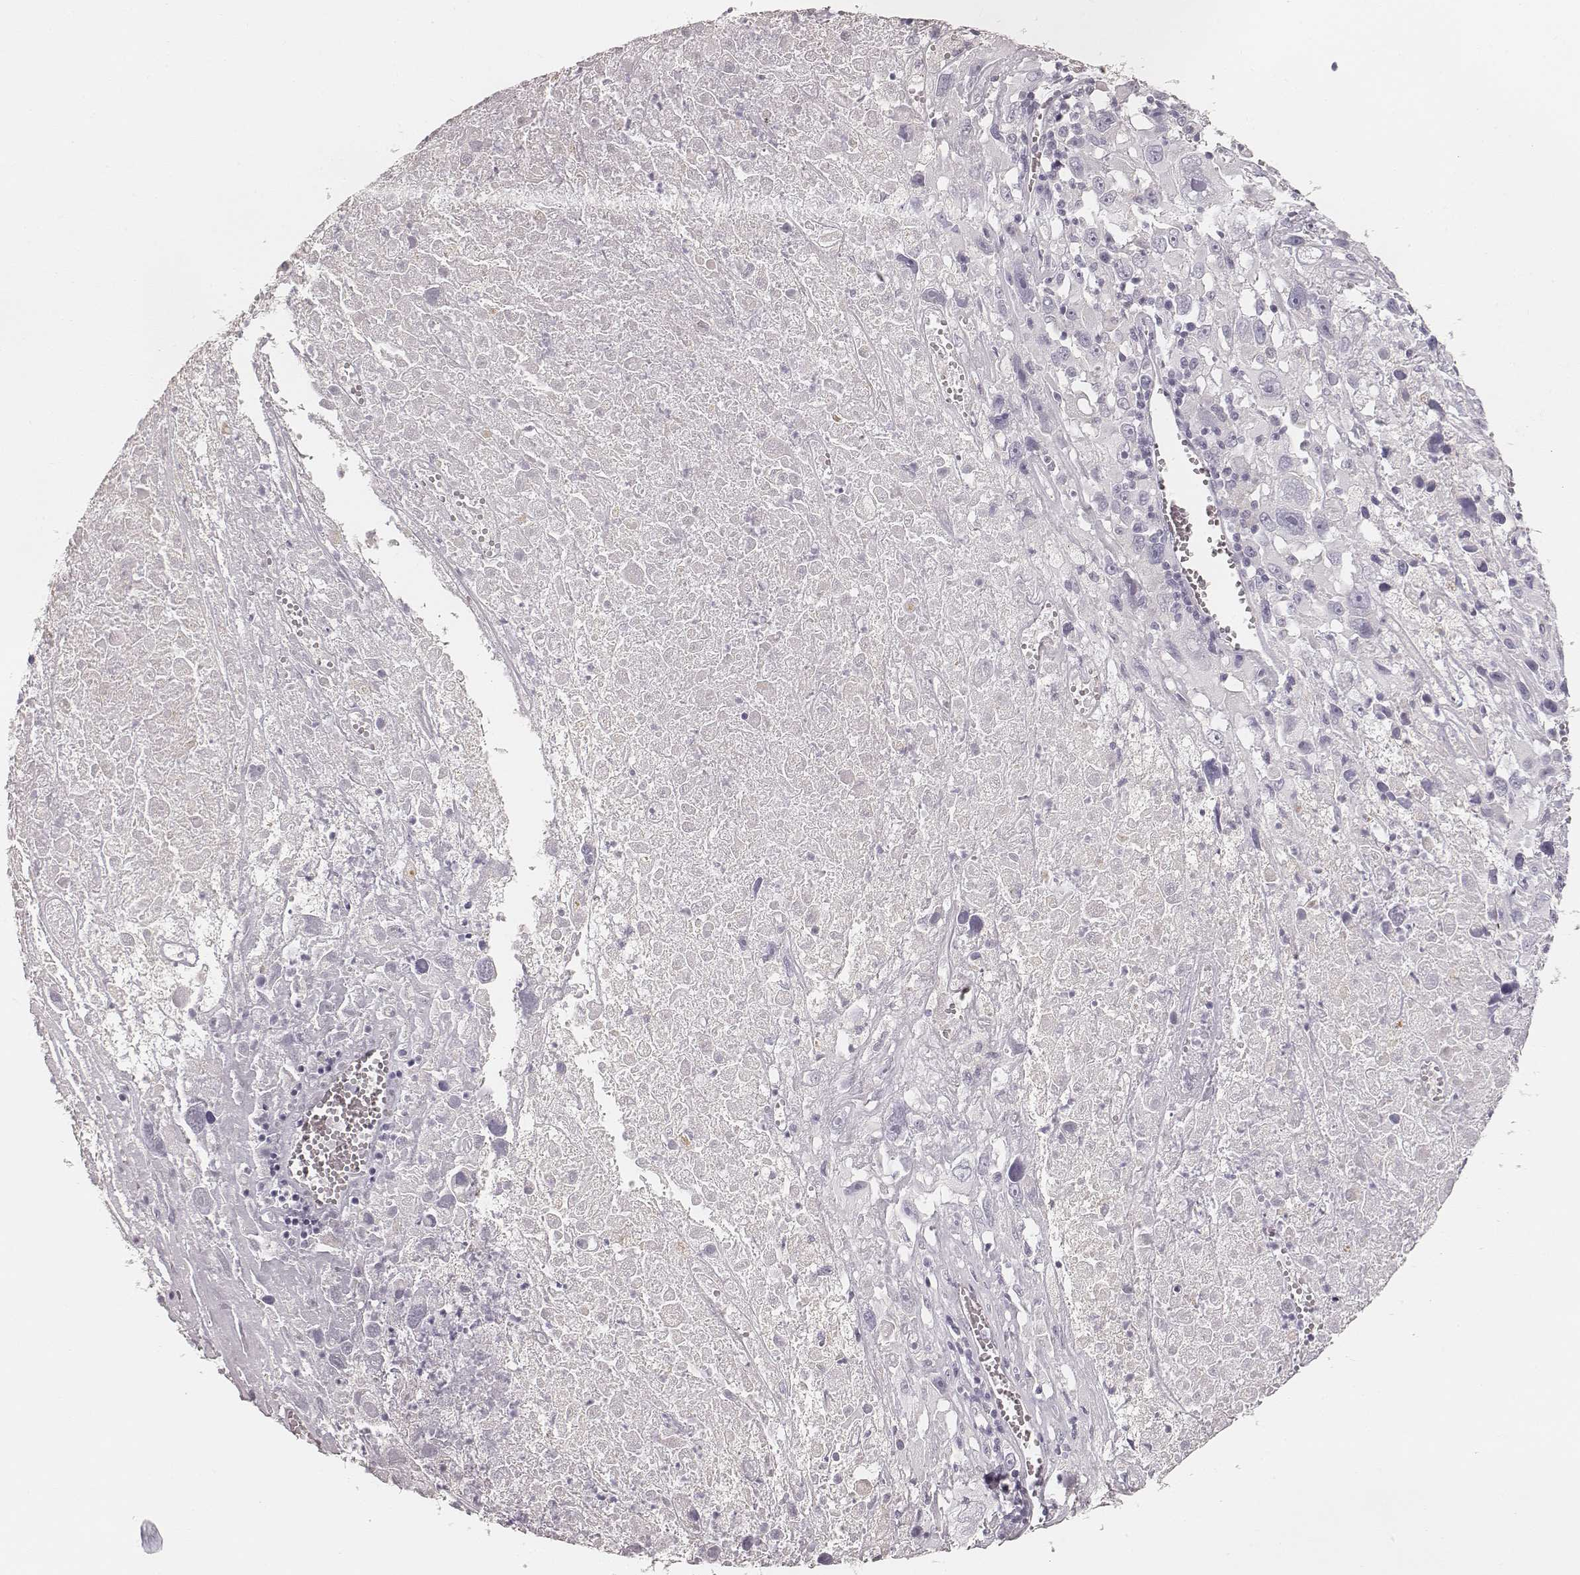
{"staining": {"intensity": "negative", "quantity": "none", "location": "none"}, "tissue": "melanoma", "cell_type": "Tumor cells", "image_type": "cancer", "snomed": [{"axis": "morphology", "description": "Malignant melanoma, Metastatic site"}, {"axis": "topography", "description": "Lymph node"}], "caption": "Human malignant melanoma (metastatic site) stained for a protein using immunohistochemistry (IHC) reveals no expression in tumor cells.", "gene": "HNF4G", "patient": {"sex": "male", "age": 50}}